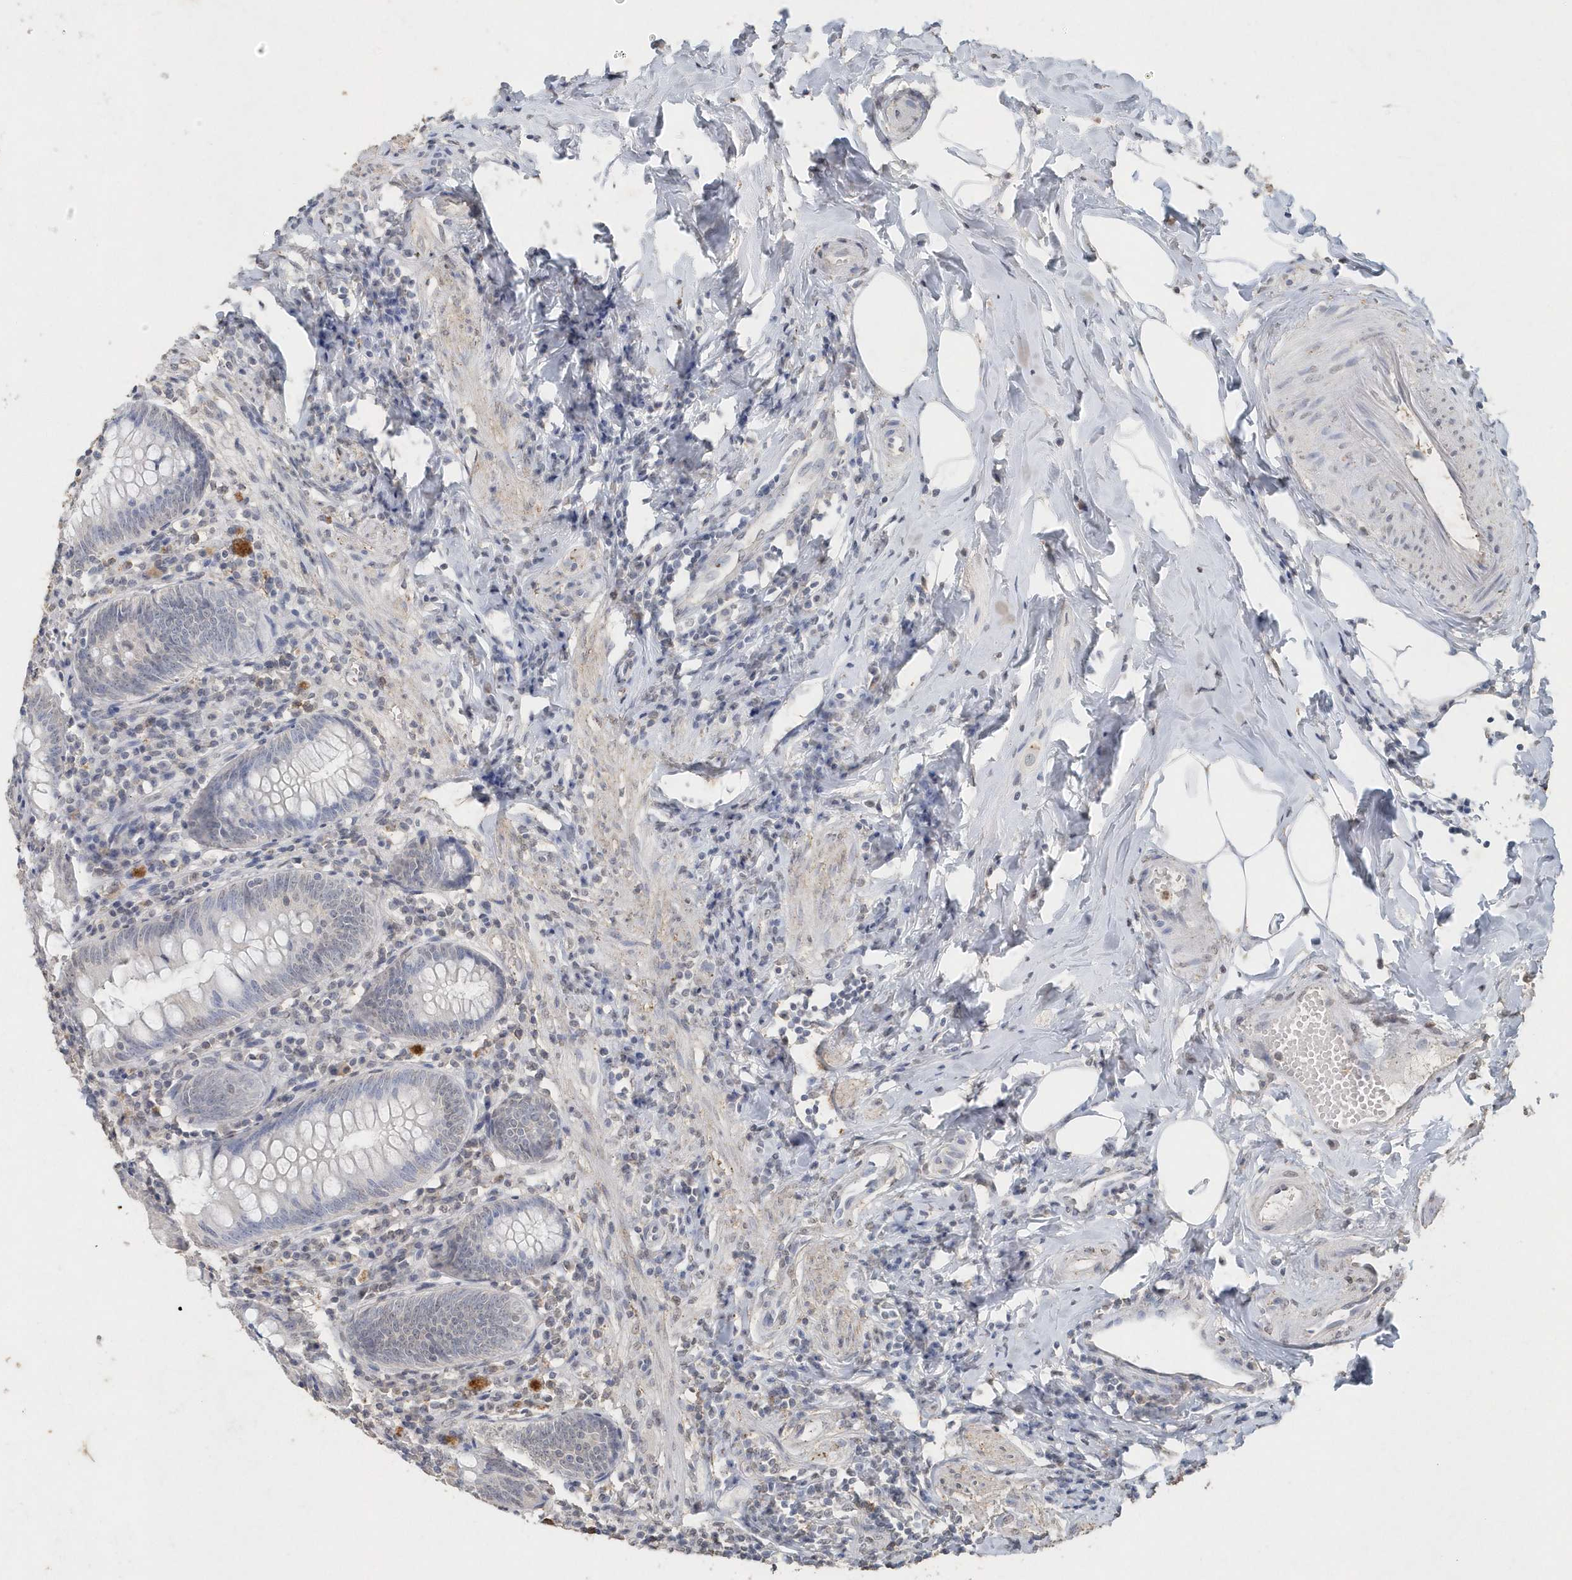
{"staining": {"intensity": "negative", "quantity": "none", "location": "none"}, "tissue": "appendix", "cell_type": "Glandular cells", "image_type": "normal", "snomed": [{"axis": "morphology", "description": "Normal tissue, NOS"}, {"axis": "topography", "description": "Appendix"}], "caption": "Human appendix stained for a protein using immunohistochemistry (IHC) reveals no expression in glandular cells.", "gene": "PDCD1", "patient": {"sex": "female", "age": 54}}